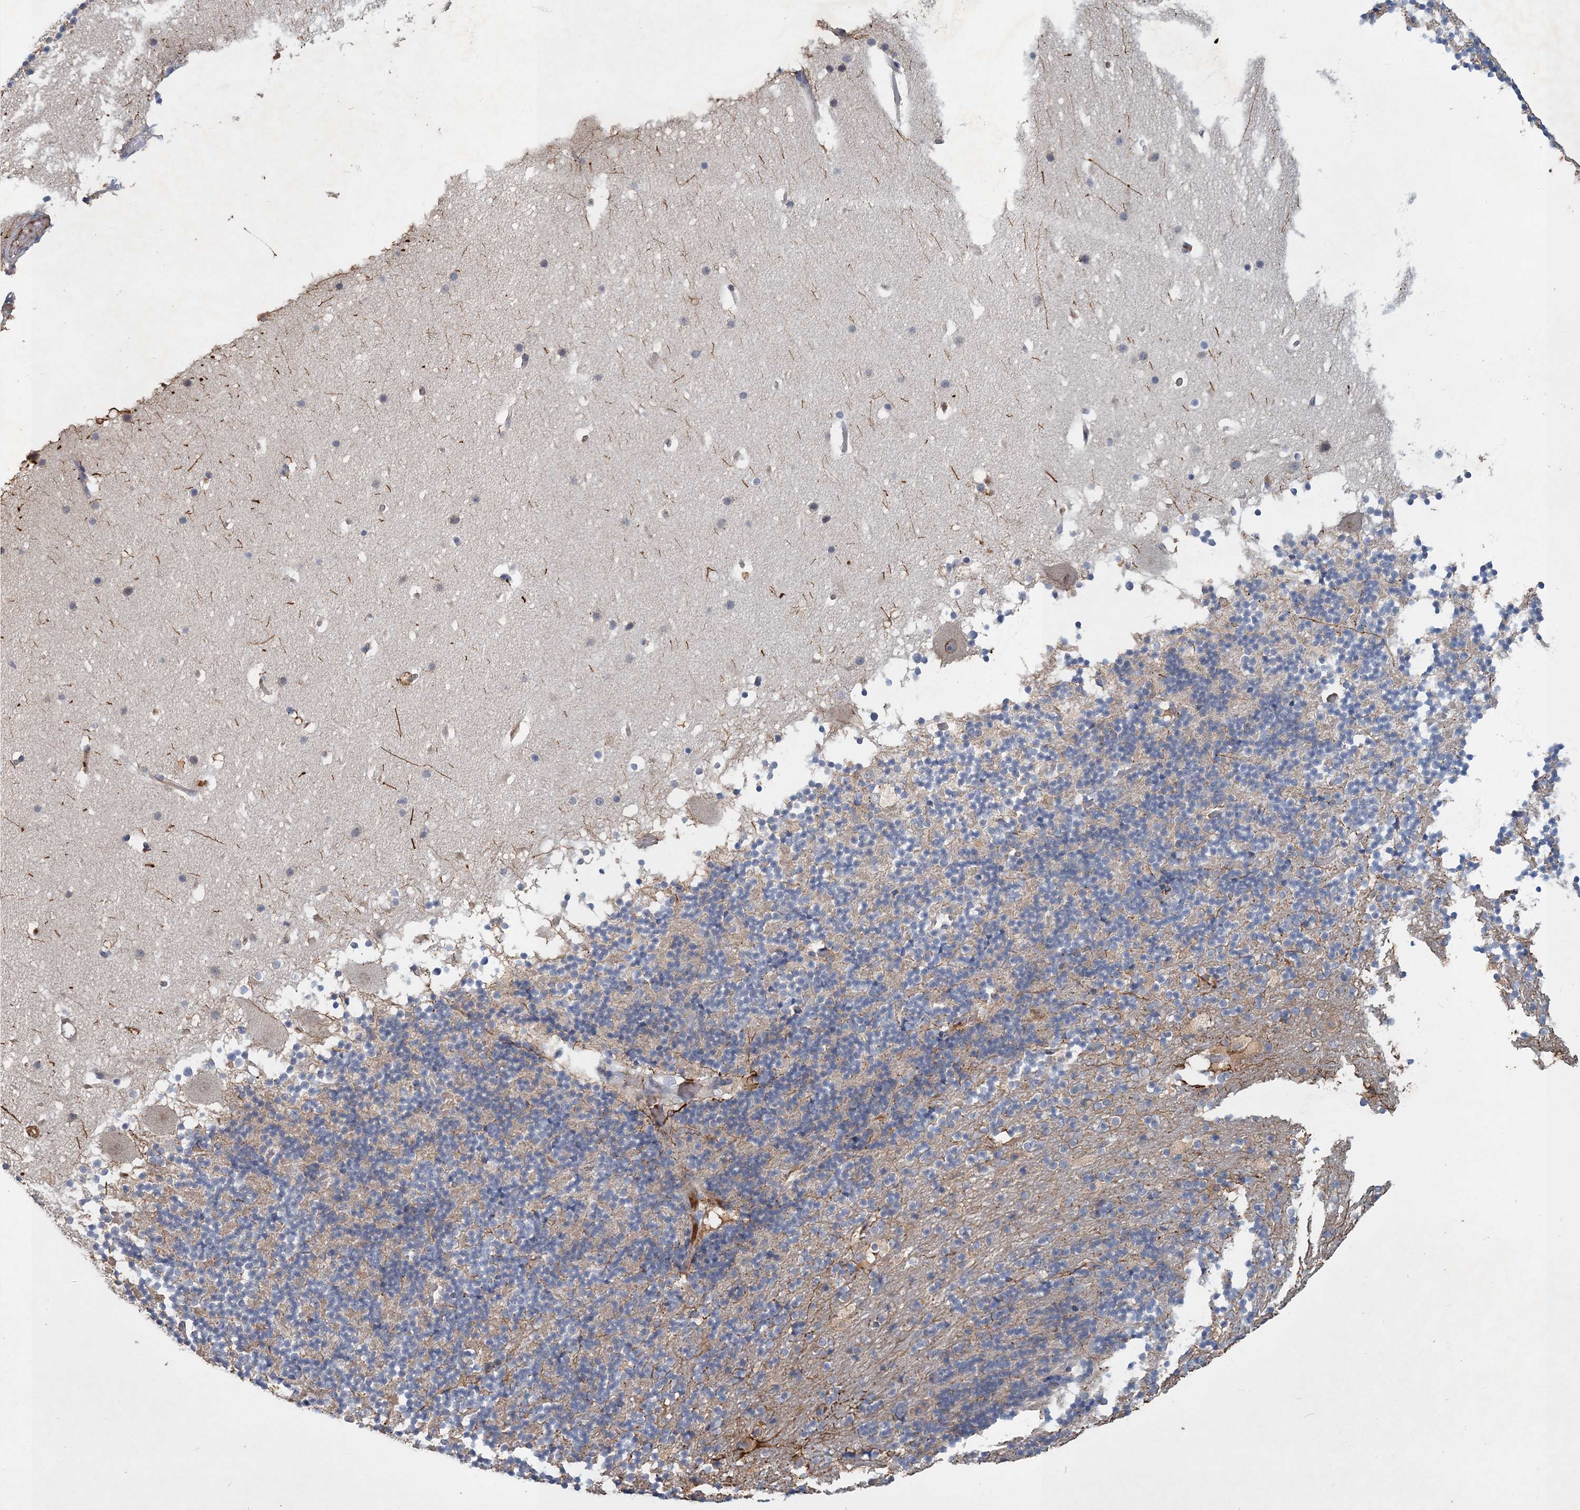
{"staining": {"intensity": "negative", "quantity": "none", "location": "none"}, "tissue": "cerebellum", "cell_type": "Cells in granular layer", "image_type": "normal", "snomed": [{"axis": "morphology", "description": "Normal tissue, NOS"}, {"axis": "topography", "description": "Cerebellum"}], "caption": "Cells in granular layer show no significant expression in unremarkable cerebellum. (DAB immunohistochemistry (IHC) with hematoxylin counter stain).", "gene": "RNF25", "patient": {"sex": "male", "age": 57}}